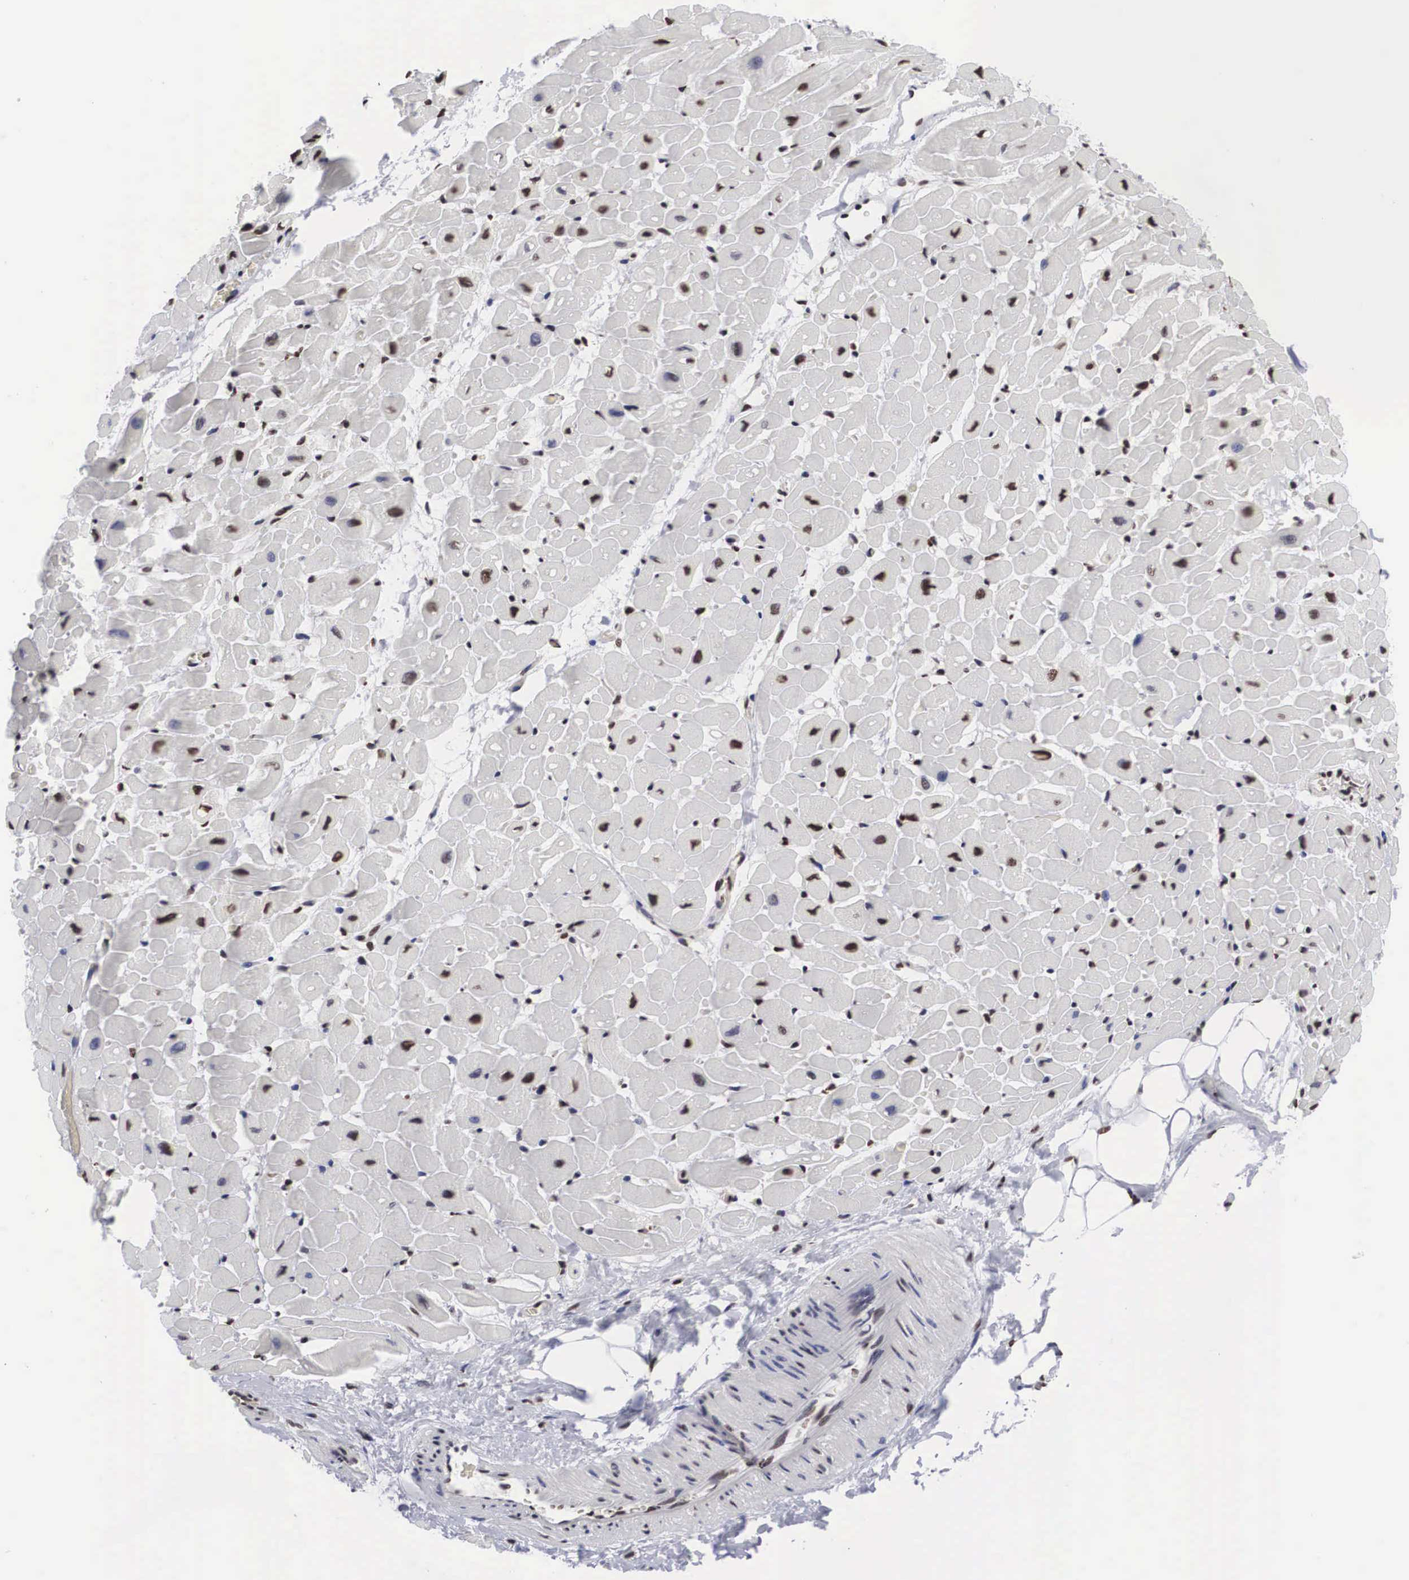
{"staining": {"intensity": "moderate", "quantity": "25%-75%", "location": "nuclear"}, "tissue": "heart muscle", "cell_type": "Cardiomyocytes", "image_type": "normal", "snomed": [{"axis": "morphology", "description": "Normal tissue, NOS"}, {"axis": "topography", "description": "Heart"}], "caption": "A brown stain shows moderate nuclear positivity of a protein in cardiomyocytes of unremarkable heart muscle. The staining is performed using DAB (3,3'-diaminobenzidine) brown chromogen to label protein expression. The nuclei are counter-stained blue using hematoxylin.", "gene": "ACIN1", "patient": {"sex": "male", "age": 45}}